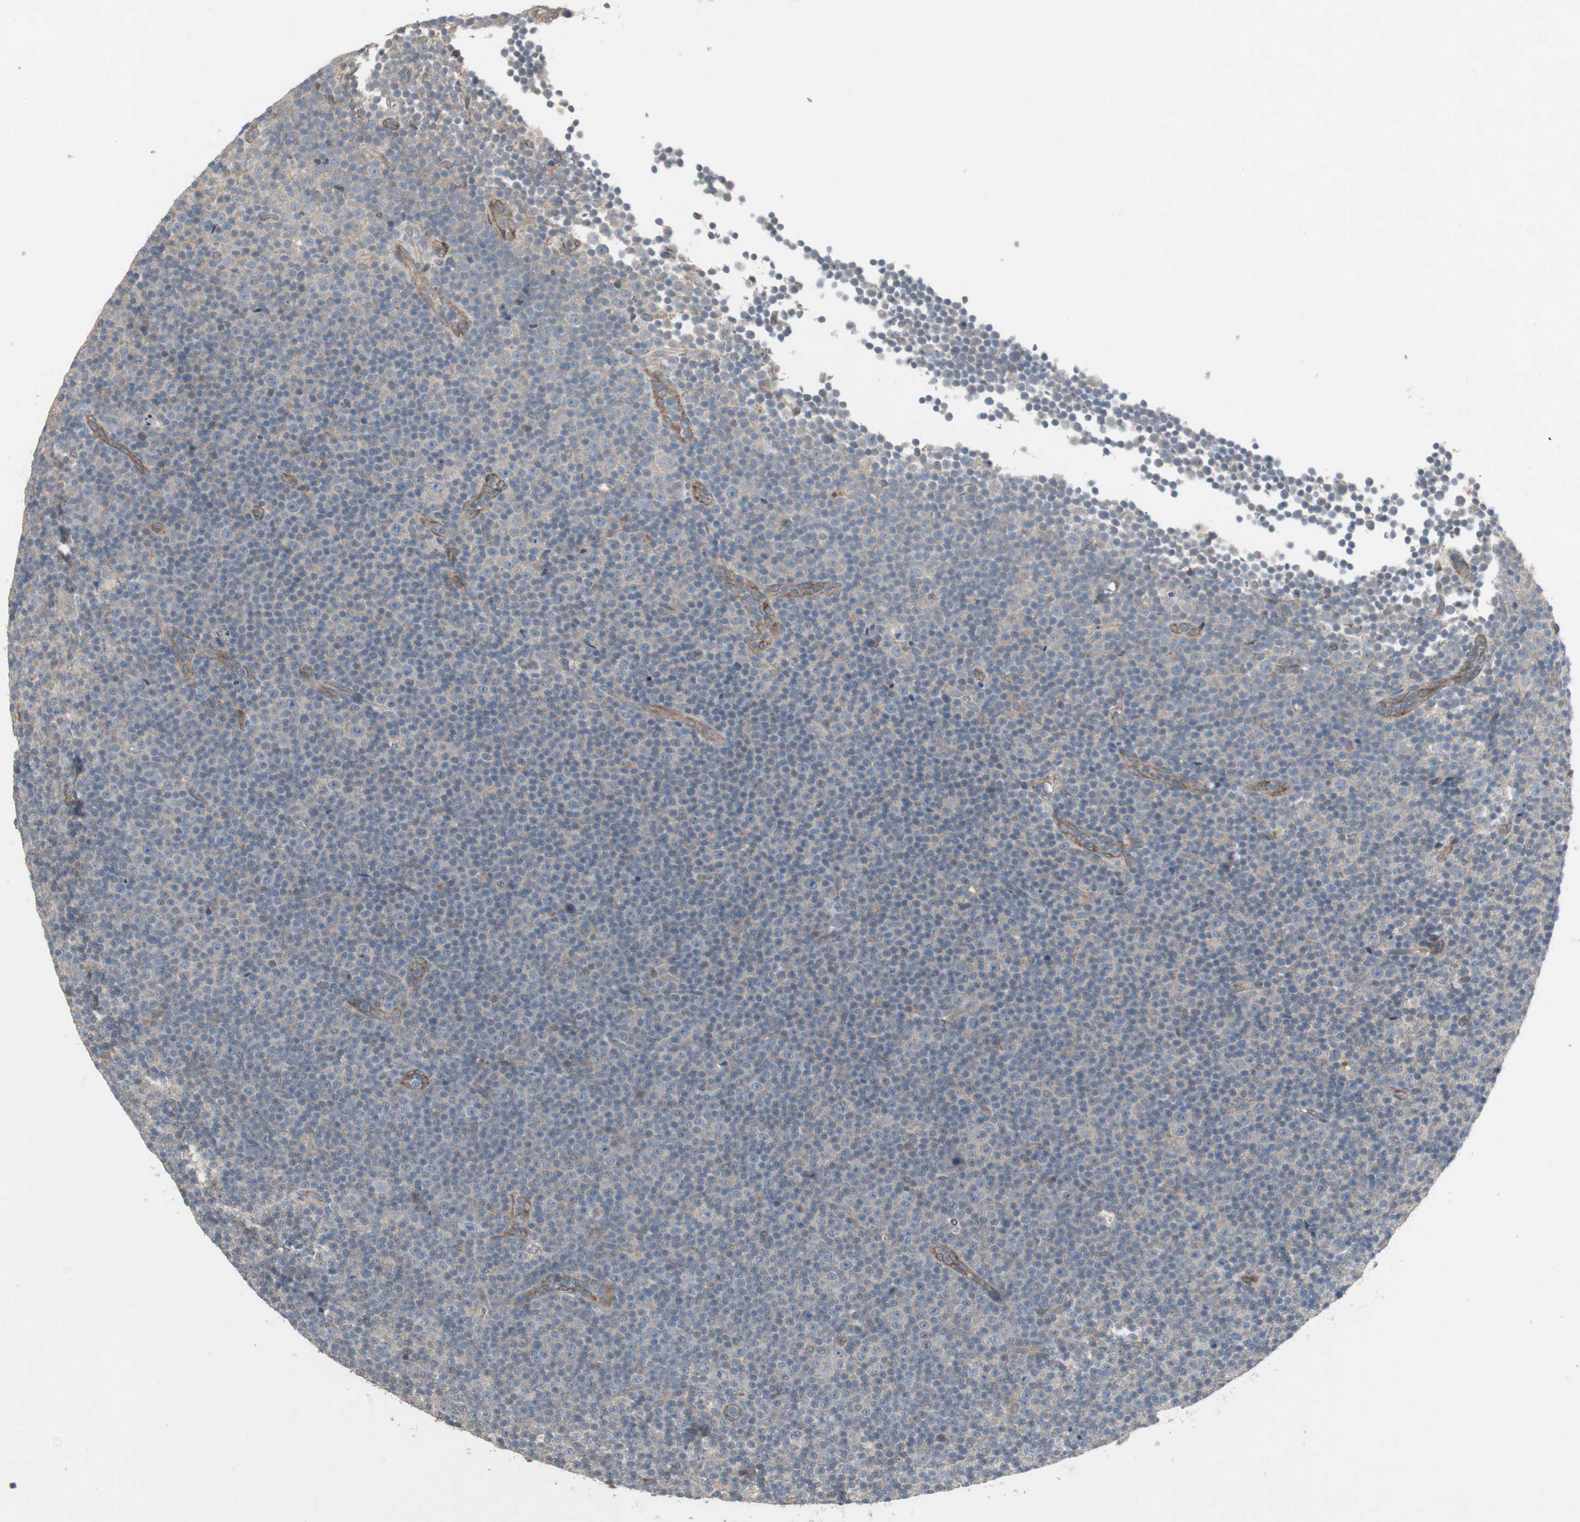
{"staining": {"intensity": "negative", "quantity": "none", "location": "none"}, "tissue": "lymphoma", "cell_type": "Tumor cells", "image_type": "cancer", "snomed": [{"axis": "morphology", "description": "Malignant lymphoma, non-Hodgkin's type, Low grade"}, {"axis": "topography", "description": "Lymph node"}], "caption": "Tumor cells are negative for protein expression in human lymphoma.", "gene": "JMJD7-PLA2G4B", "patient": {"sex": "female", "age": 67}}